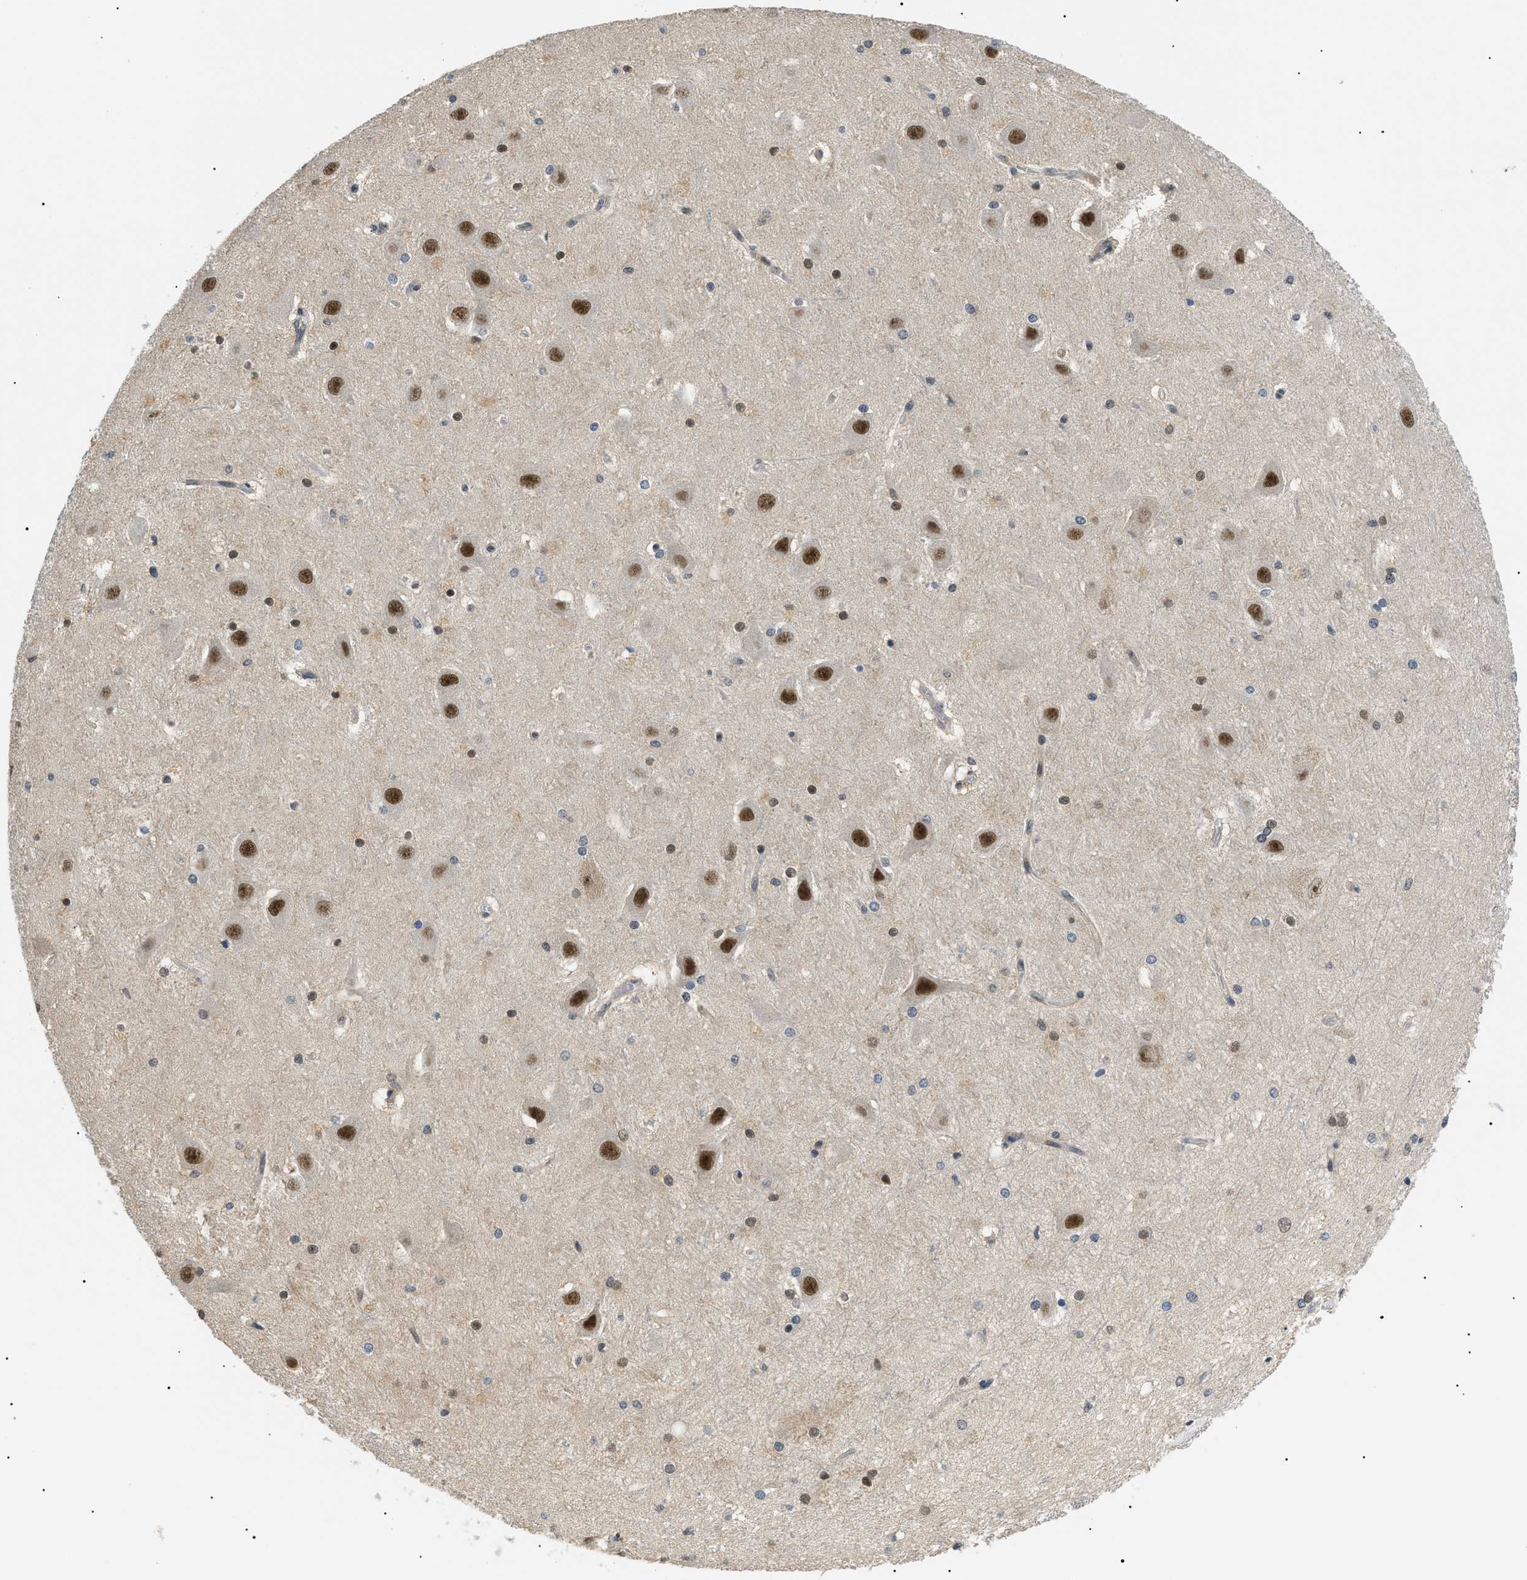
{"staining": {"intensity": "weak", "quantity": "<25%", "location": "nuclear"}, "tissue": "hippocampus", "cell_type": "Glial cells", "image_type": "normal", "snomed": [{"axis": "morphology", "description": "Normal tissue, NOS"}, {"axis": "topography", "description": "Hippocampus"}], "caption": "This is an IHC image of benign human hippocampus. There is no positivity in glial cells.", "gene": "RBM15", "patient": {"sex": "female", "age": 19}}